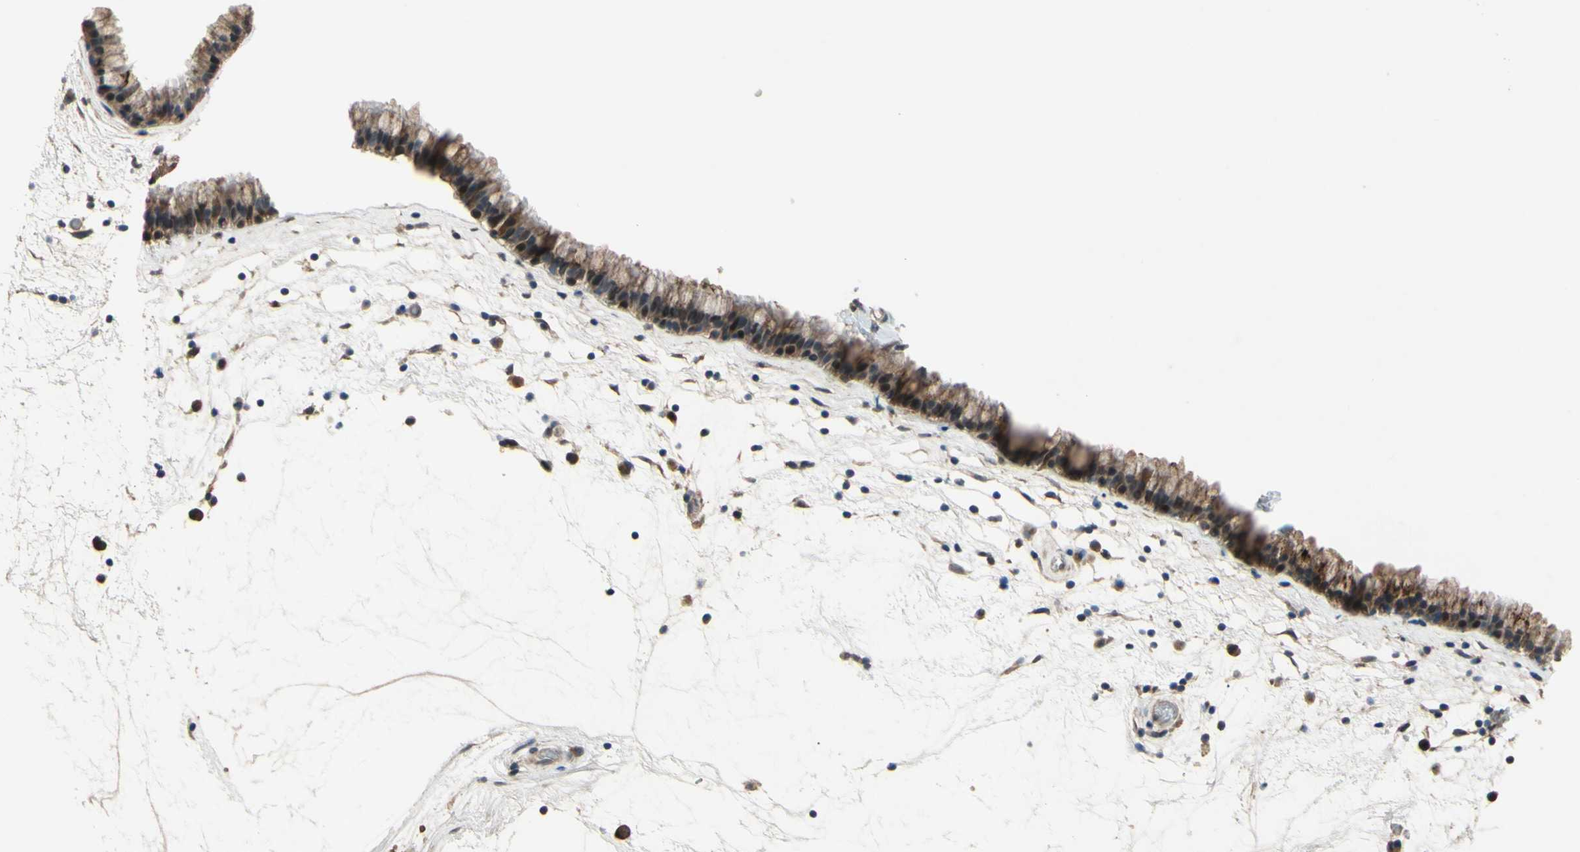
{"staining": {"intensity": "strong", "quantity": ">75%", "location": "cytoplasmic/membranous"}, "tissue": "nasopharynx", "cell_type": "Respiratory epithelial cells", "image_type": "normal", "snomed": [{"axis": "morphology", "description": "Normal tissue, NOS"}, {"axis": "morphology", "description": "Inflammation, NOS"}, {"axis": "topography", "description": "Nasopharynx"}], "caption": "Immunohistochemical staining of benign nasopharynx shows >75% levels of strong cytoplasmic/membranous protein positivity in about >75% of respiratory epithelial cells. (brown staining indicates protein expression, while blue staining denotes nuclei).", "gene": "CD164", "patient": {"sex": "male", "age": 48}}